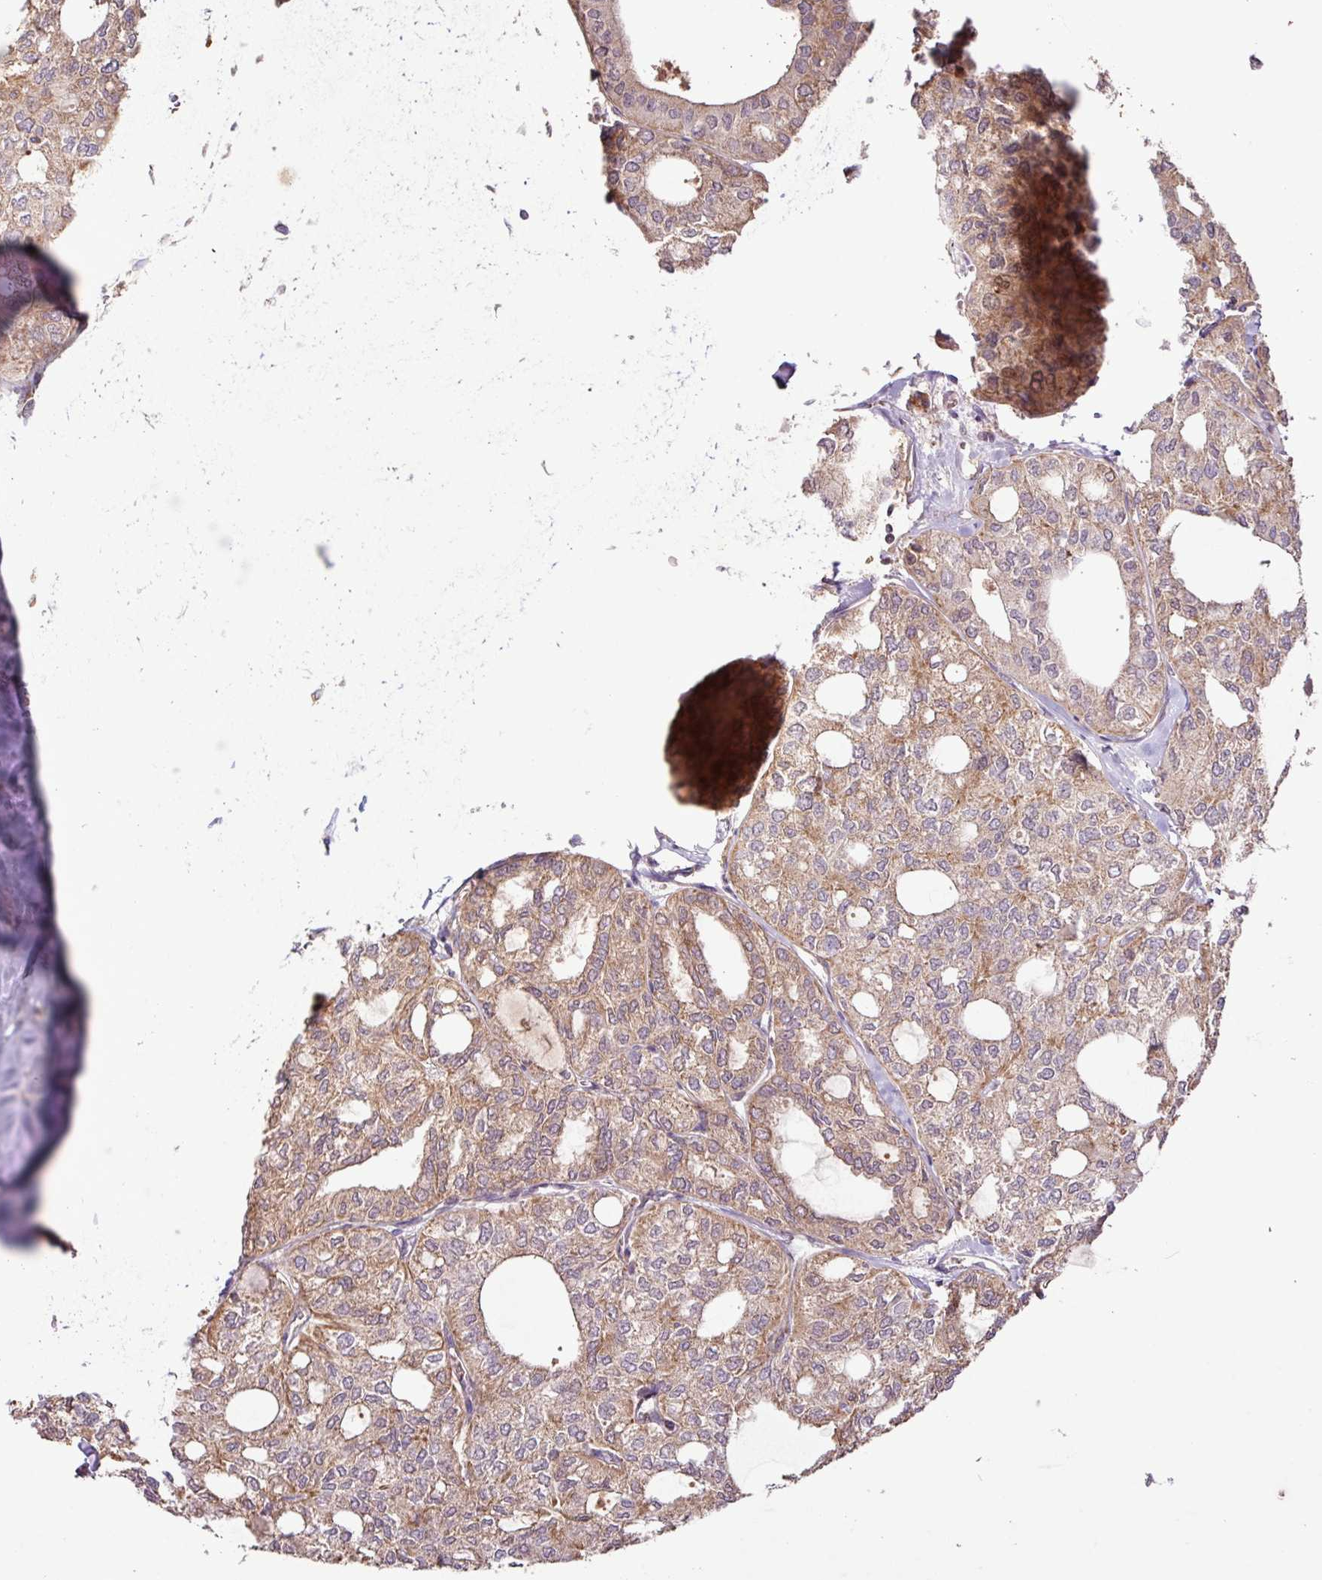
{"staining": {"intensity": "moderate", "quantity": ">75%", "location": "cytoplasmic/membranous"}, "tissue": "thyroid cancer", "cell_type": "Tumor cells", "image_type": "cancer", "snomed": [{"axis": "morphology", "description": "Follicular adenoma carcinoma, NOS"}, {"axis": "topography", "description": "Thyroid gland"}], "caption": "An immunohistochemistry image of neoplastic tissue is shown. Protein staining in brown labels moderate cytoplasmic/membranous positivity in follicular adenoma carcinoma (thyroid) within tumor cells.", "gene": "YPEL3", "patient": {"sex": "male", "age": 75}}